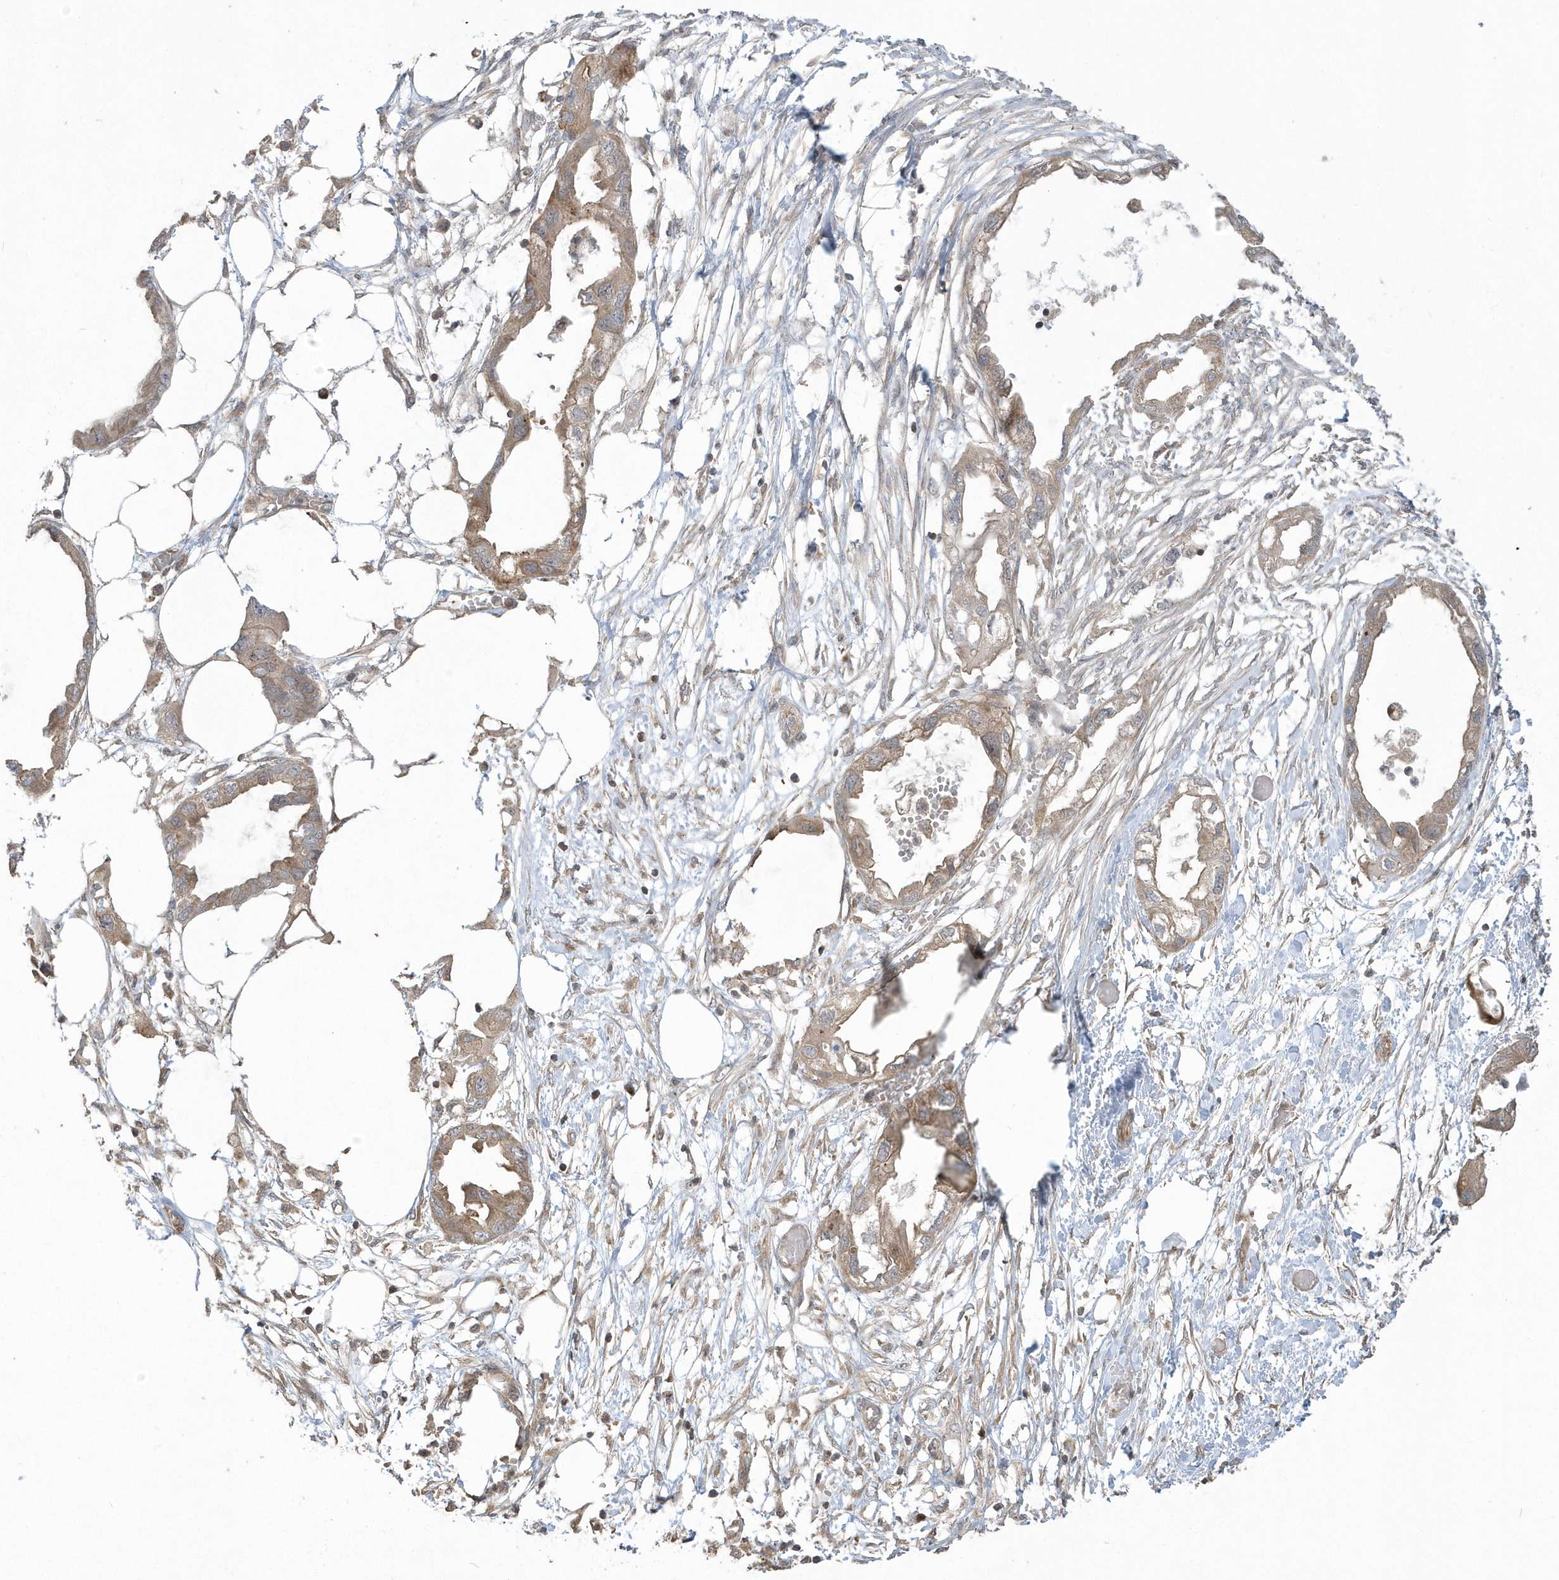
{"staining": {"intensity": "weak", "quantity": "25%-75%", "location": "cytoplasmic/membranous"}, "tissue": "endometrial cancer", "cell_type": "Tumor cells", "image_type": "cancer", "snomed": [{"axis": "morphology", "description": "Adenocarcinoma, NOS"}, {"axis": "morphology", "description": "Adenocarcinoma, metastatic, NOS"}, {"axis": "topography", "description": "Adipose tissue"}, {"axis": "topography", "description": "Endometrium"}], "caption": "Tumor cells reveal low levels of weak cytoplasmic/membranous staining in approximately 25%-75% of cells in metastatic adenocarcinoma (endometrial).", "gene": "ARMC8", "patient": {"sex": "female", "age": 67}}